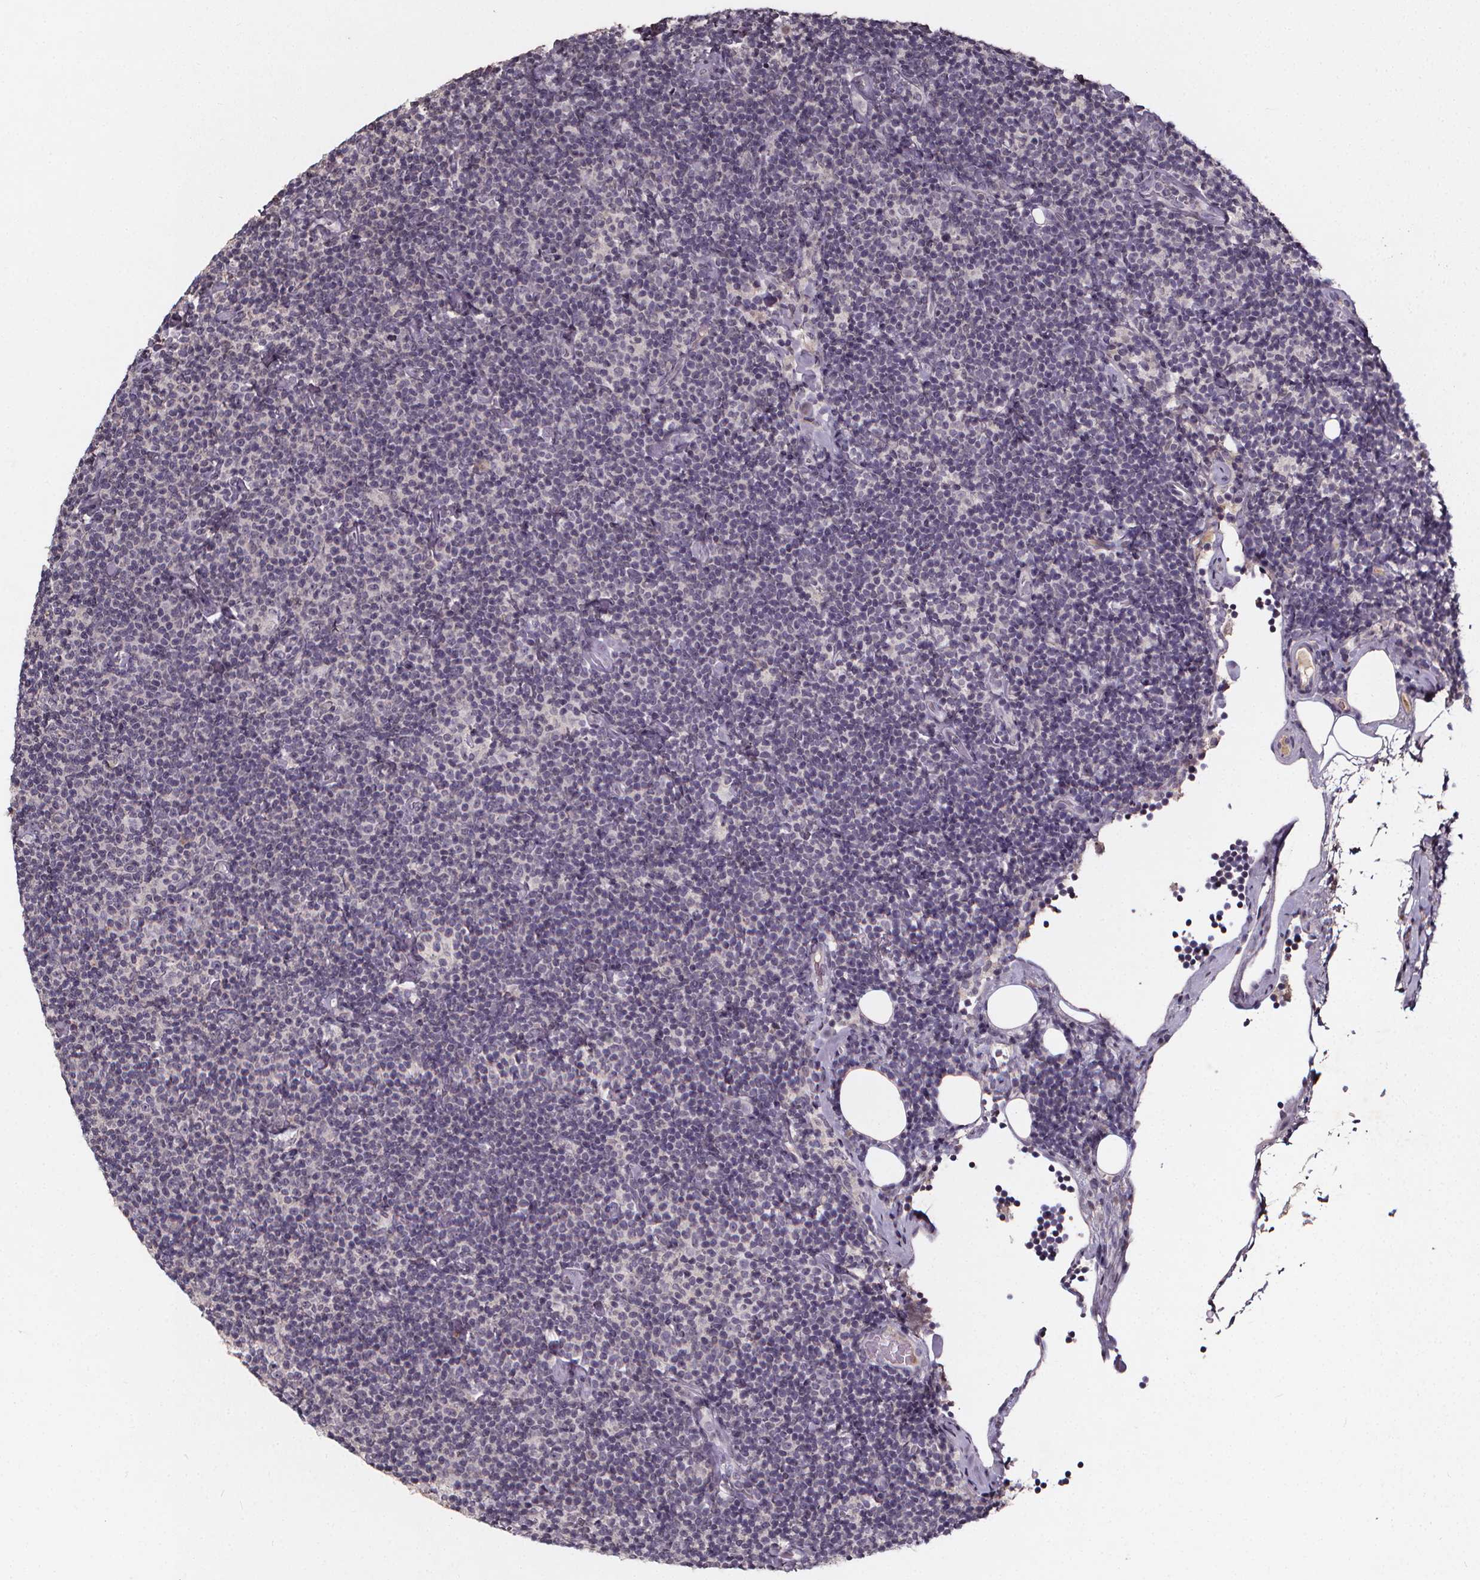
{"staining": {"intensity": "negative", "quantity": "none", "location": "none"}, "tissue": "lymphoma", "cell_type": "Tumor cells", "image_type": "cancer", "snomed": [{"axis": "morphology", "description": "Malignant lymphoma, non-Hodgkin's type, Low grade"}, {"axis": "topography", "description": "Lymph node"}], "caption": "A photomicrograph of malignant lymphoma, non-Hodgkin's type (low-grade) stained for a protein displays no brown staining in tumor cells.", "gene": "SPAG8", "patient": {"sex": "male", "age": 81}}